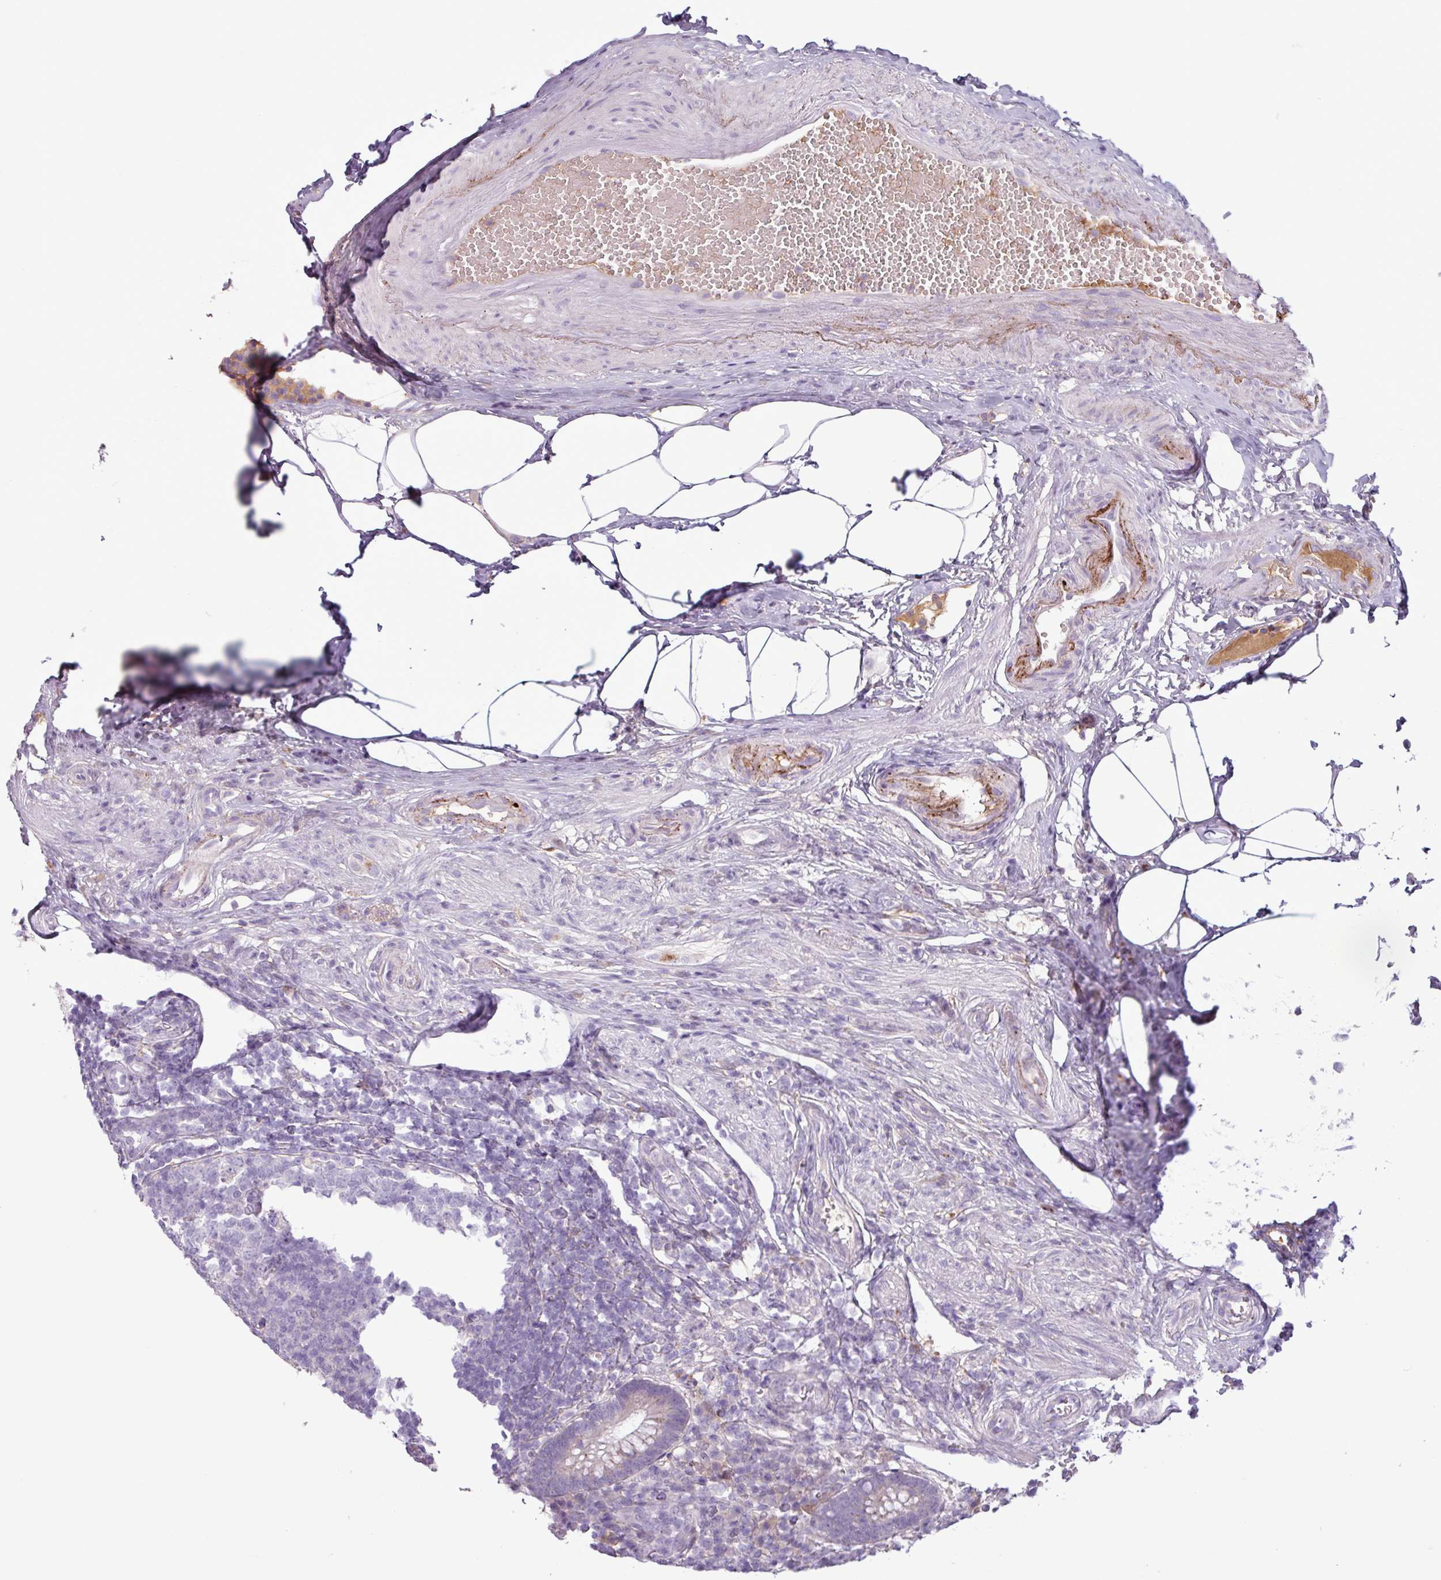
{"staining": {"intensity": "moderate", "quantity": ">75%", "location": "cytoplasmic/membranous"}, "tissue": "appendix", "cell_type": "Glandular cells", "image_type": "normal", "snomed": [{"axis": "morphology", "description": "Normal tissue, NOS"}, {"axis": "topography", "description": "Appendix"}], "caption": "Immunohistochemical staining of normal human appendix demonstrates moderate cytoplasmic/membranous protein expression in approximately >75% of glandular cells.", "gene": "C4A", "patient": {"sex": "female", "age": 56}}